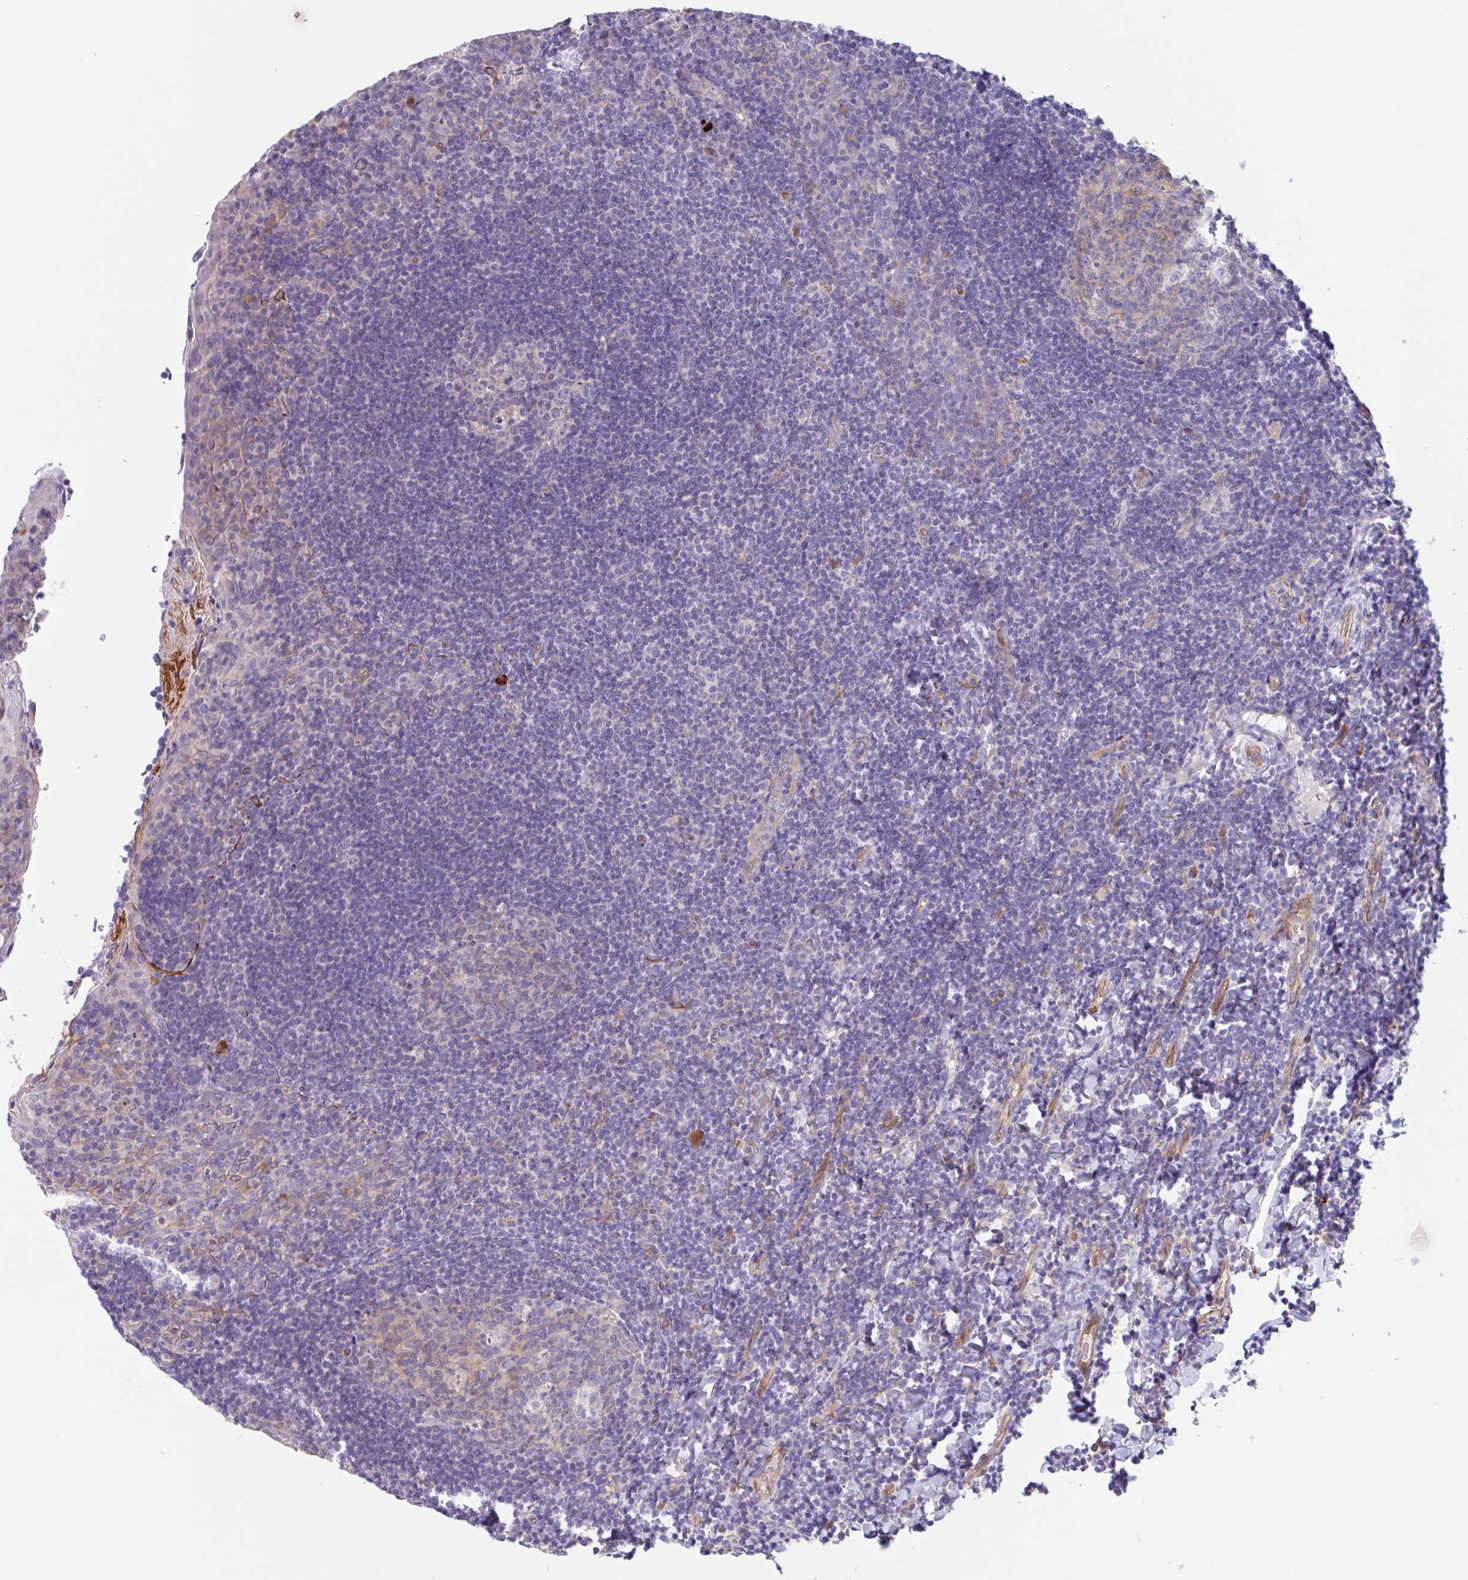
{"staining": {"intensity": "weak", "quantity": "<25%", "location": "cytoplasmic/membranous"}, "tissue": "tonsil", "cell_type": "Germinal center cells", "image_type": "normal", "snomed": [{"axis": "morphology", "description": "Normal tissue, NOS"}, {"axis": "topography", "description": "Tonsil"}], "caption": "Immunohistochemistry (IHC) of normal tonsil reveals no staining in germinal center cells. (Stains: DAB immunohistochemistry (IHC) with hematoxylin counter stain, Microscopy: brightfield microscopy at high magnification).", "gene": "EHD4", "patient": {"sex": "male", "age": 17}}